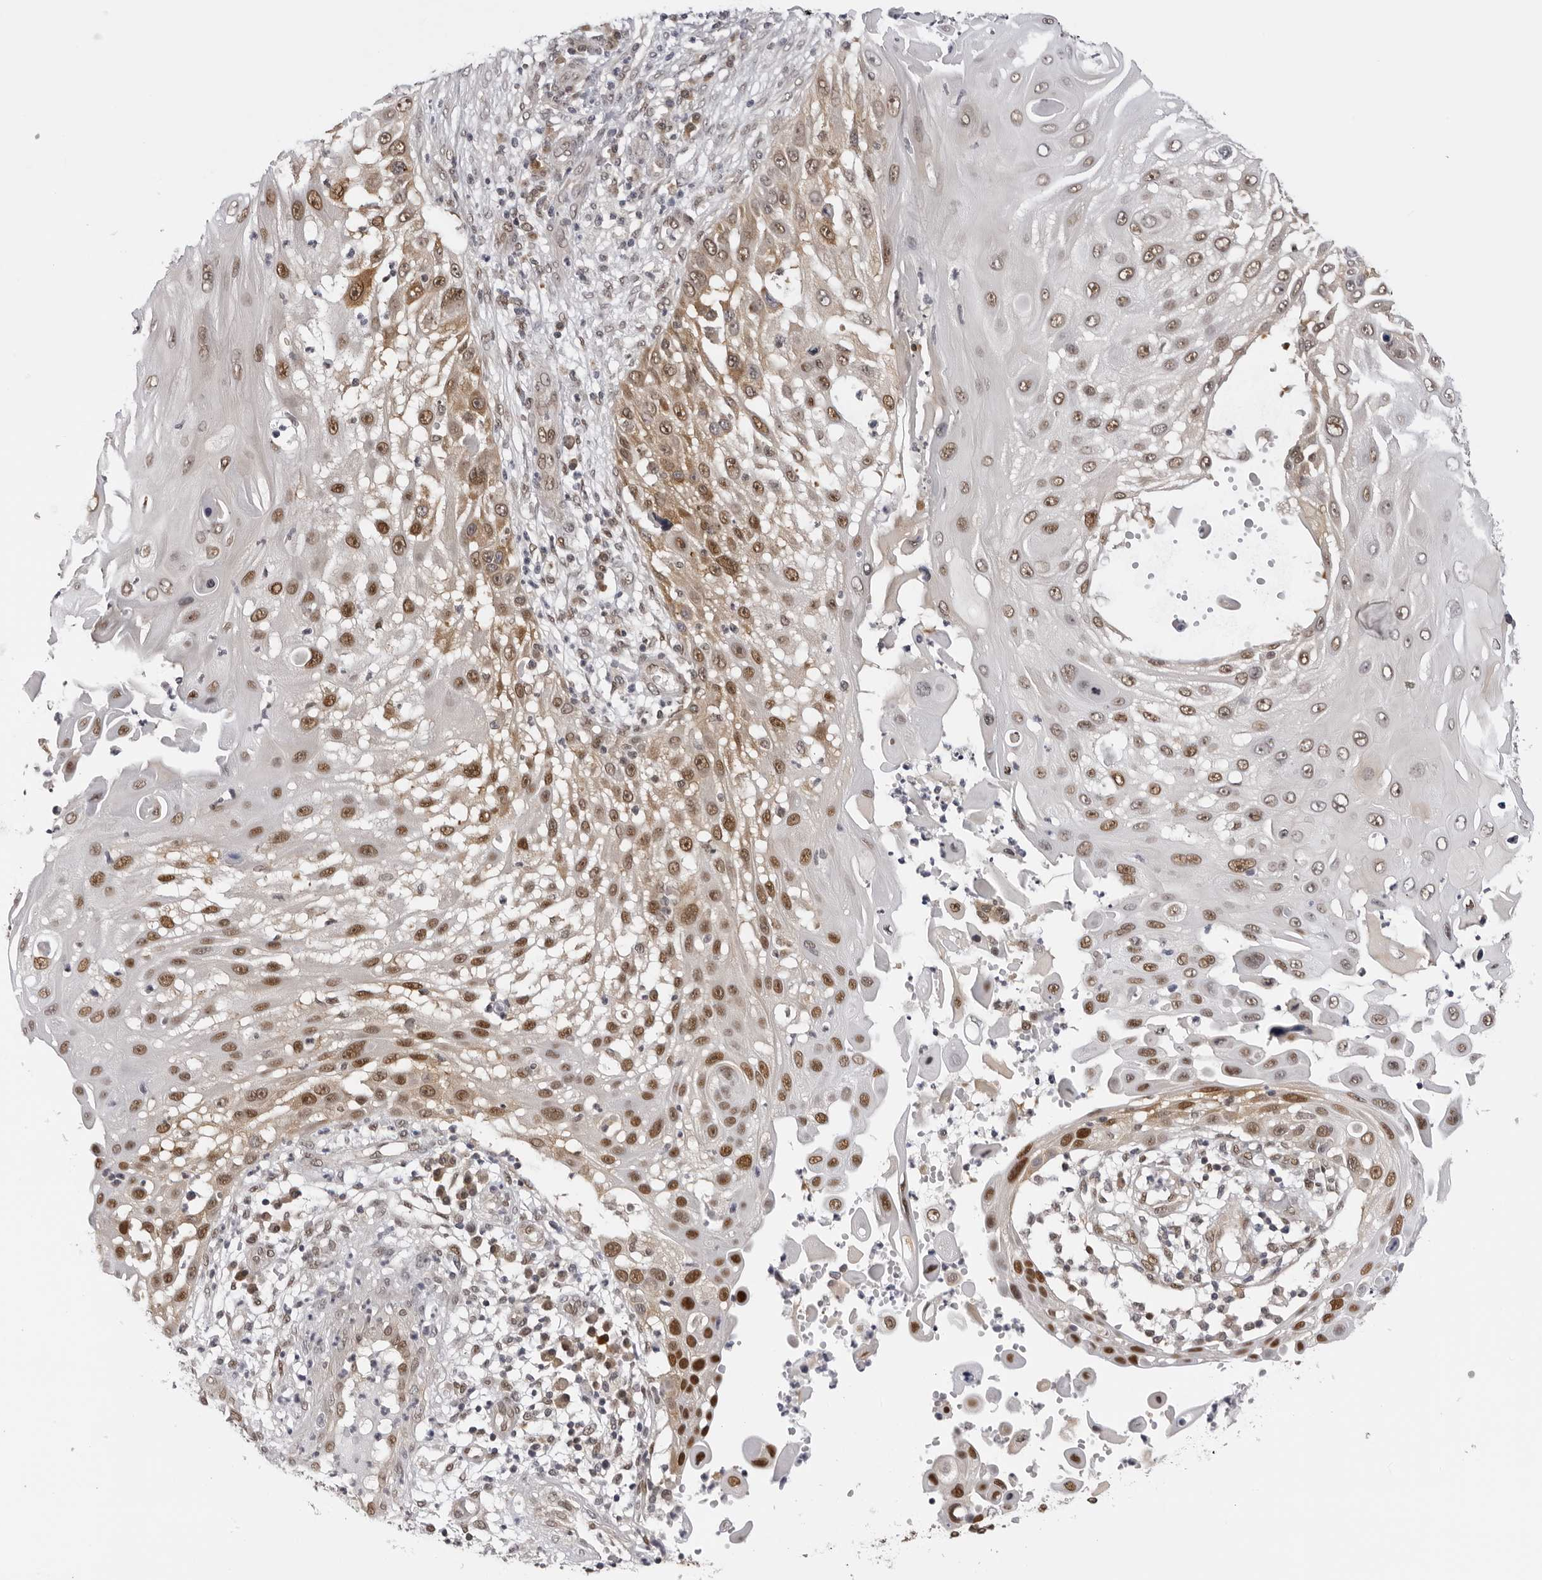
{"staining": {"intensity": "moderate", "quantity": ">75%", "location": "cytoplasmic/membranous,nuclear"}, "tissue": "skin cancer", "cell_type": "Tumor cells", "image_type": "cancer", "snomed": [{"axis": "morphology", "description": "Squamous cell carcinoma, NOS"}, {"axis": "topography", "description": "Skin"}], "caption": "DAB (3,3'-diaminobenzidine) immunohistochemical staining of human skin cancer (squamous cell carcinoma) demonstrates moderate cytoplasmic/membranous and nuclear protein expression in about >75% of tumor cells. (DAB (3,3'-diaminobenzidine) = brown stain, brightfield microscopy at high magnification).", "gene": "WDR77", "patient": {"sex": "female", "age": 44}}